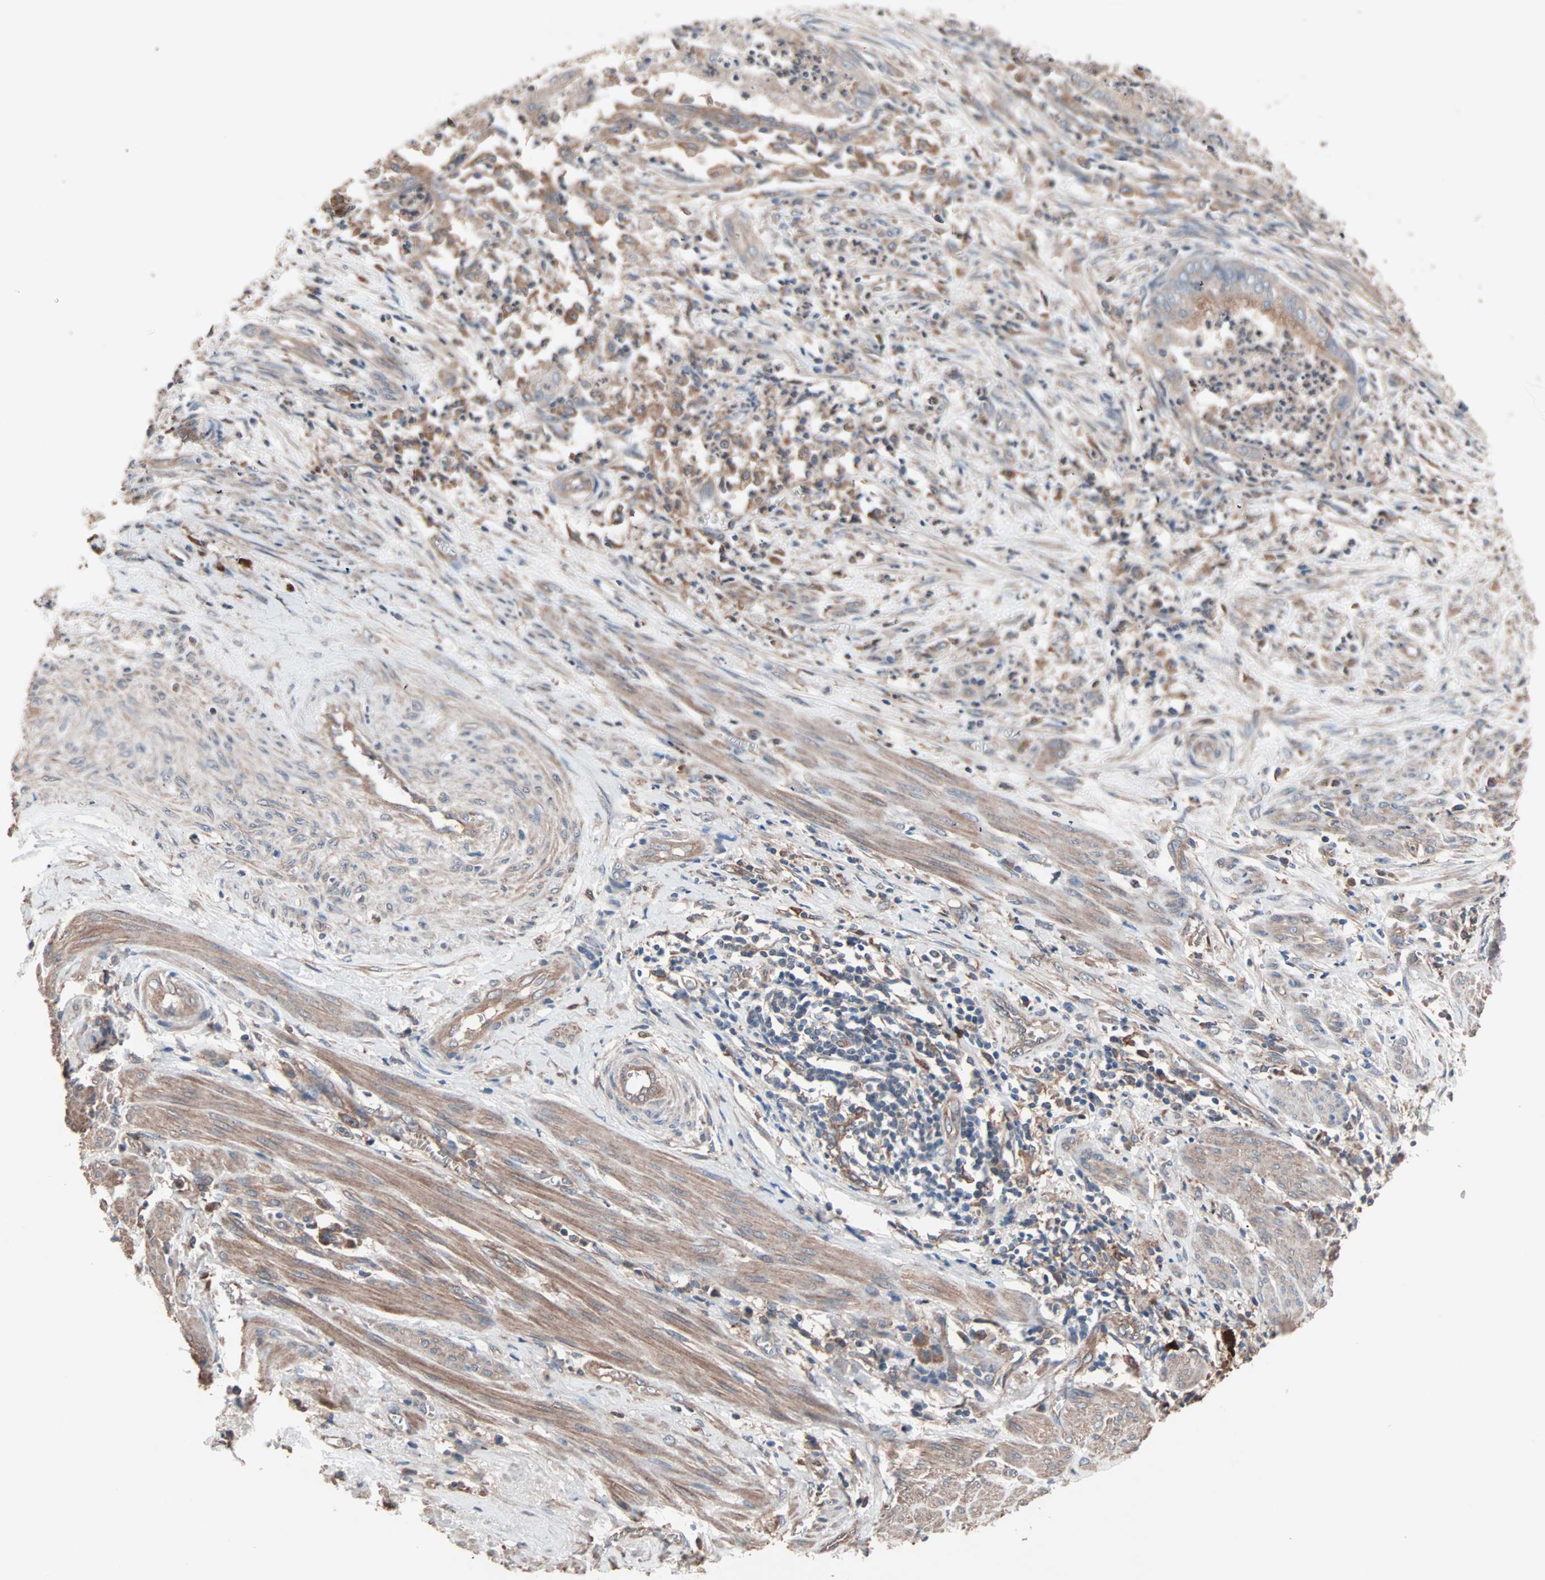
{"staining": {"intensity": "weak", "quantity": "25%-75%", "location": "cytoplasmic/membranous"}, "tissue": "endometrial cancer", "cell_type": "Tumor cells", "image_type": "cancer", "snomed": [{"axis": "morphology", "description": "Necrosis, NOS"}, {"axis": "morphology", "description": "Adenocarcinoma, NOS"}, {"axis": "topography", "description": "Endometrium"}], "caption": "Immunohistochemistry photomicrograph of human endometrial adenocarcinoma stained for a protein (brown), which demonstrates low levels of weak cytoplasmic/membranous expression in approximately 25%-75% of tumor cells.", "gene": "ATG7", "patient": {"sex": "female", "age": 79}}